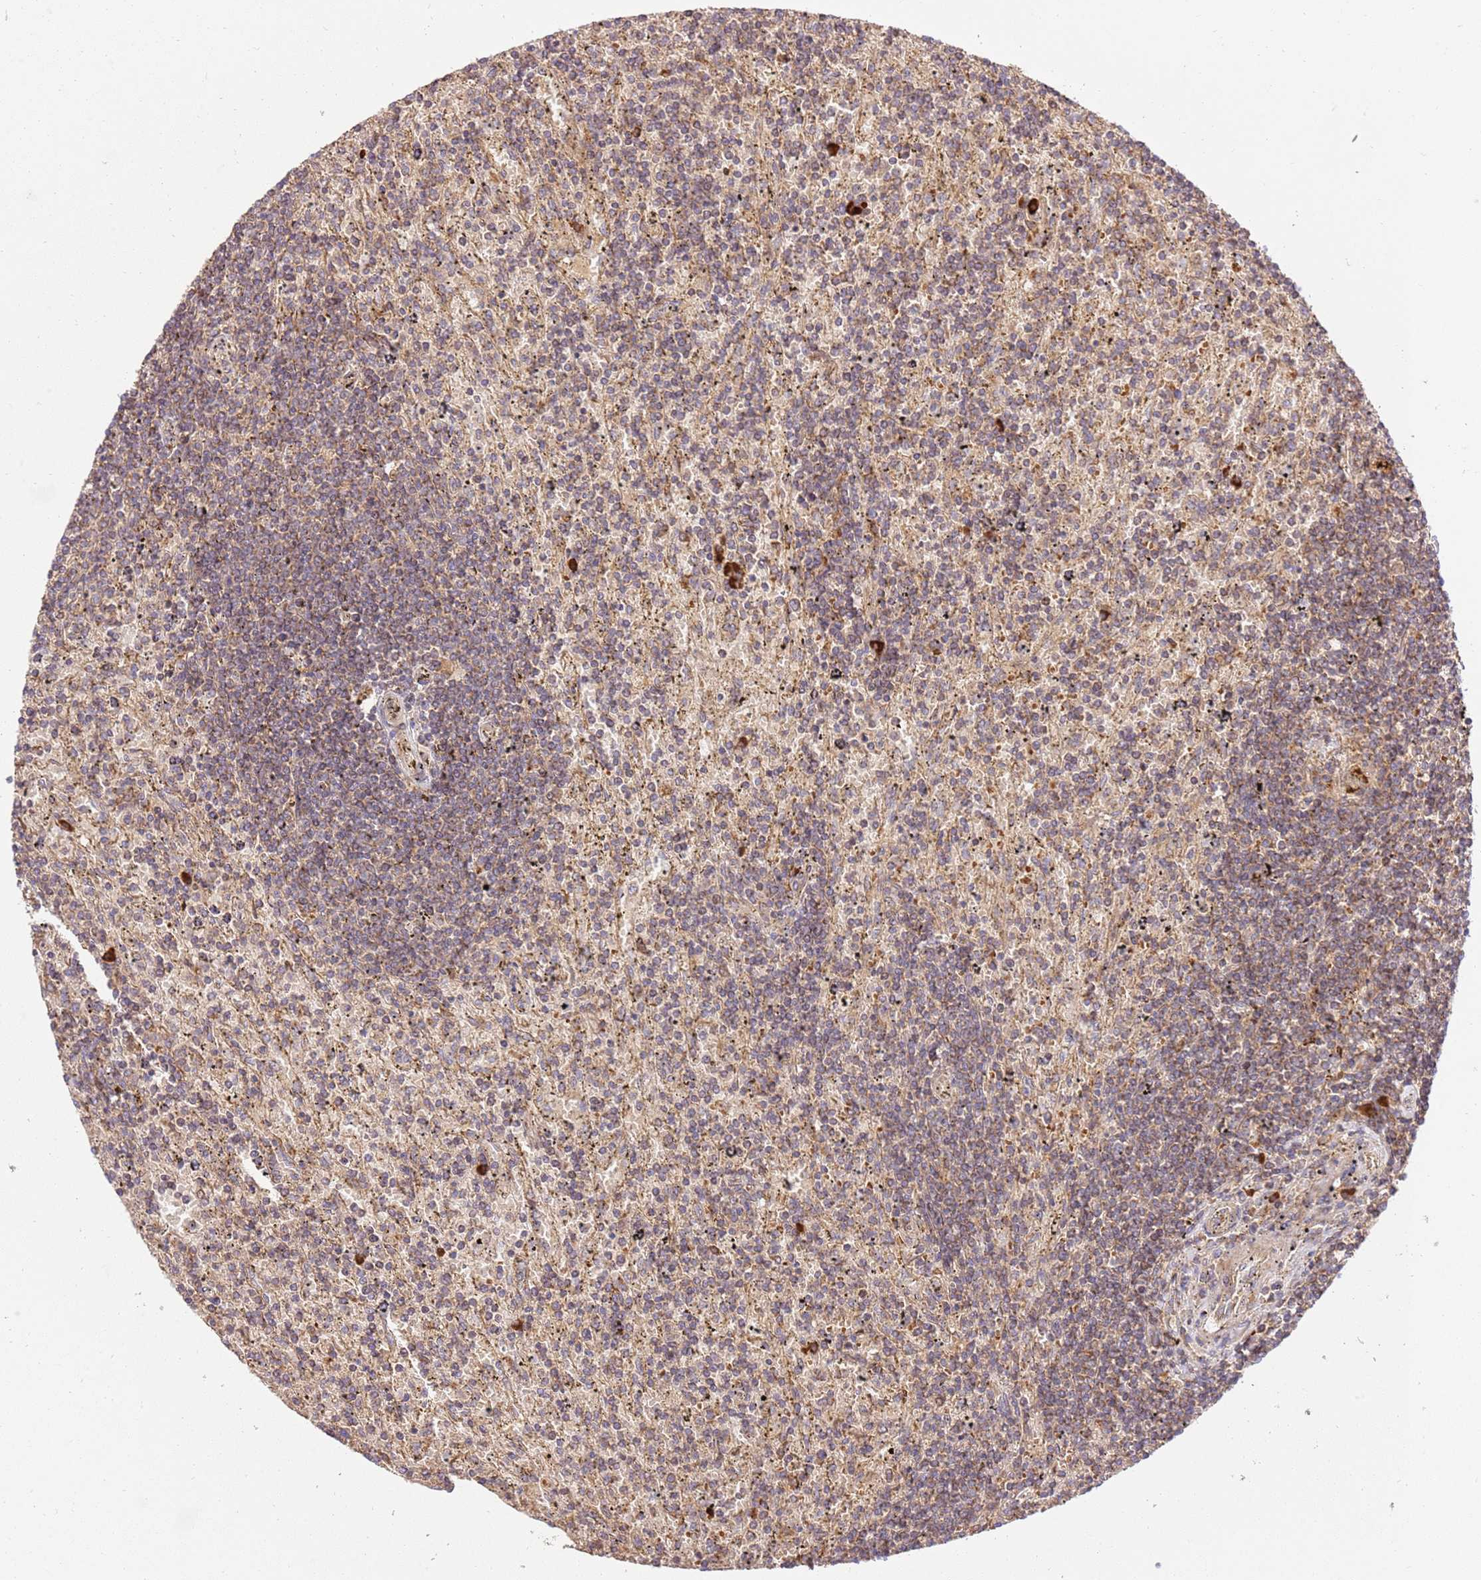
{"staining": {"intensity": "weak", "quantity": "25%-75%", "location": "cytoplasmic/membranous"}, "tissue": "lymphoma", "cell_type": "Tumor cells", "image_type": "cancer", "snomed": [{"axis": "morphology", "description": "Malignant lymphoma, non-Hodgkin's type, Low grade"}, {"axis": "topography", "description": "Spleen"}], "caption": "Immunohistochemistry (IHC) (DAB (3,3'-diaminobenzidine)) staining of human malignant lymphoma, non-Hodgkin's type (low-grade) demonstrates weak cytoplasmic/membranous protein expression in approximately 25%-75% of tumor cells.", "gene": "SPATA2L", "patient": {"sex": "male", "age": 76}}